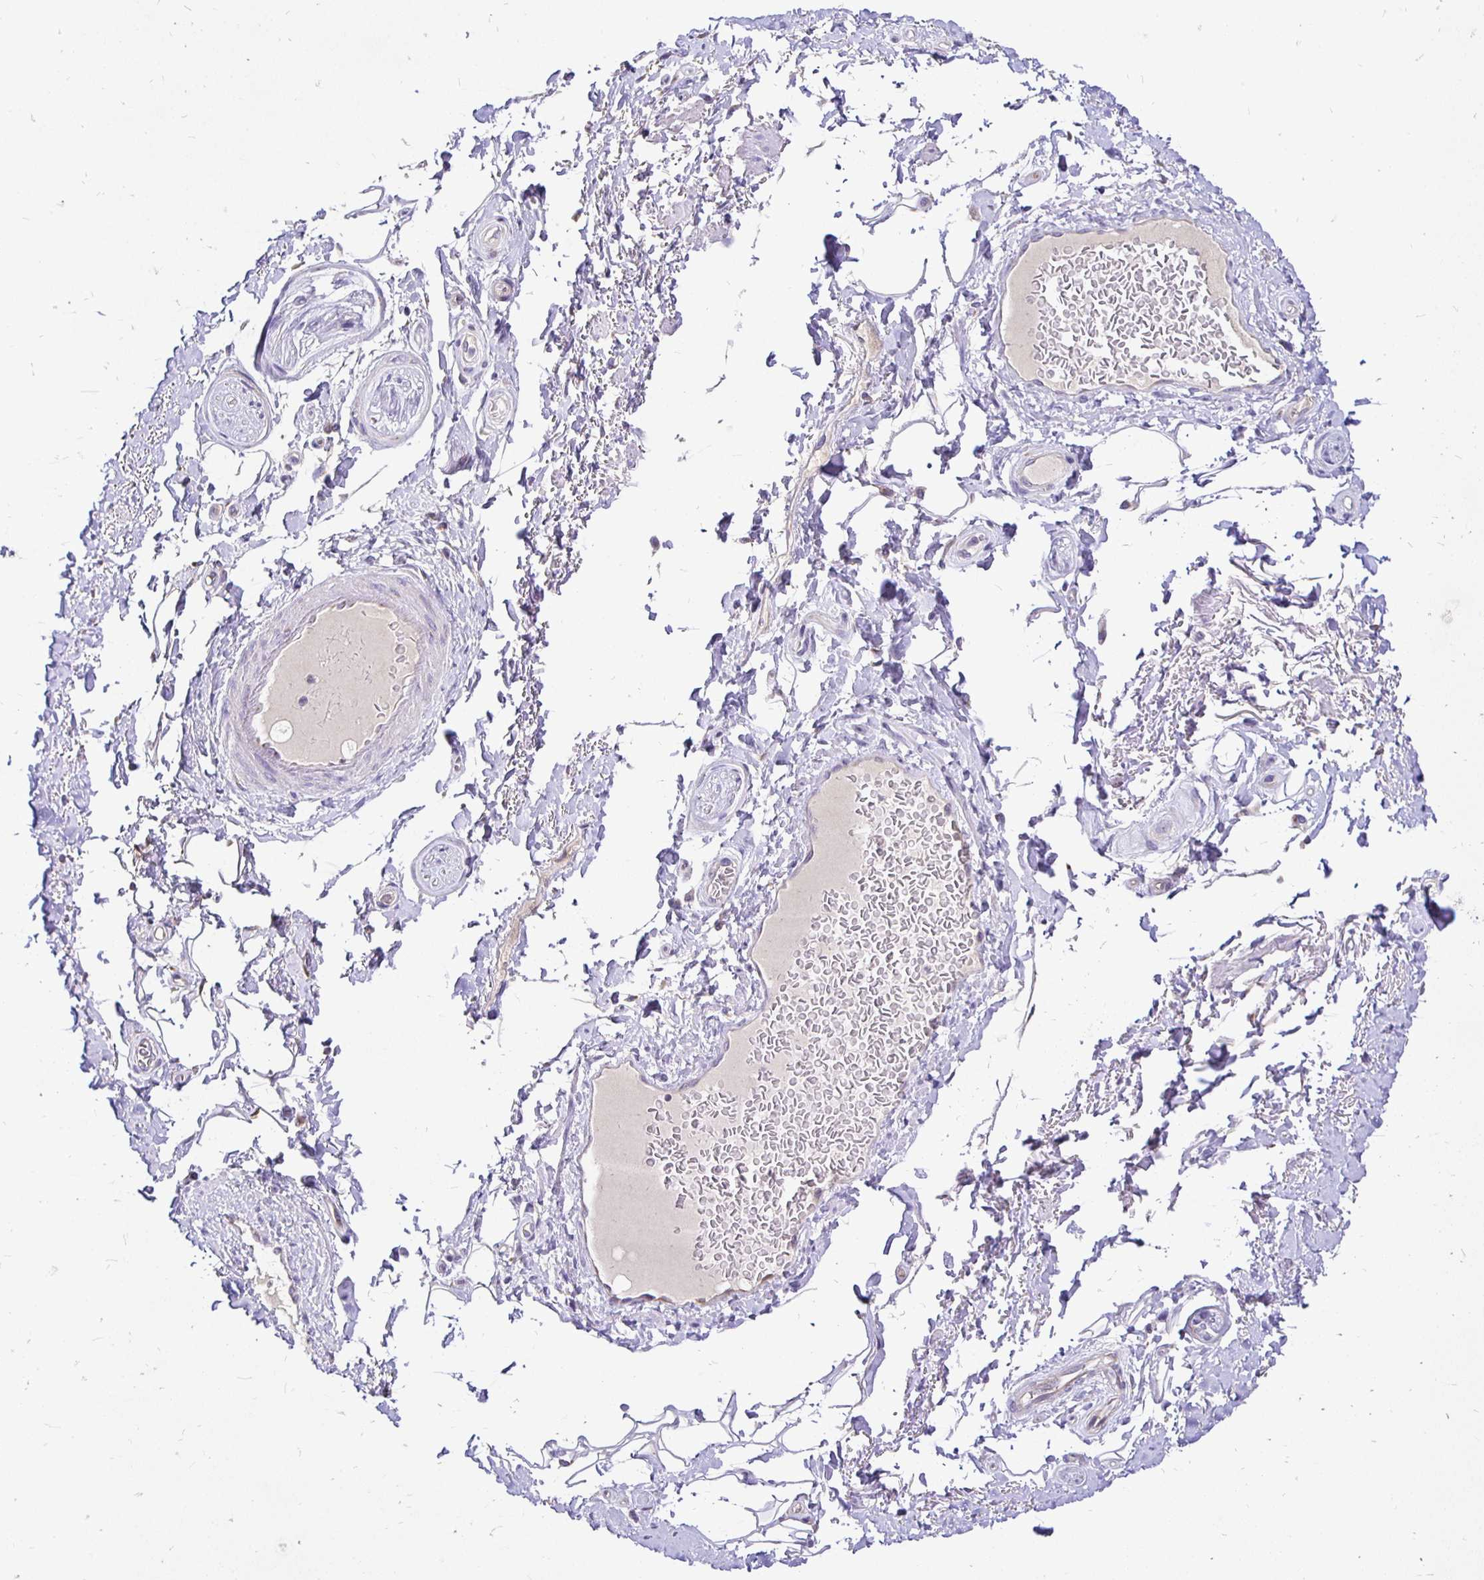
{"staining": {"intensity": "negative", "quantity": "none", "location": "none"}, "tissue": "adipose tissue", "cell_type": "Adipocytes", "image_type": "normal", "snomed": [{"axis": "morphology", "description": "Normal tissue, NOS"}, {"axis": "topography", "description": "Peripheral nerve tissue"}], "caption": "Immunohistochemistry of normal adipose tissue reveals no expression in adipocytes. (DAB immunohistochemistry visualized using brightfield microscopy, high magnification).", "gene": "TAF1D", "patient": {"sex": "male", "age": 51}}